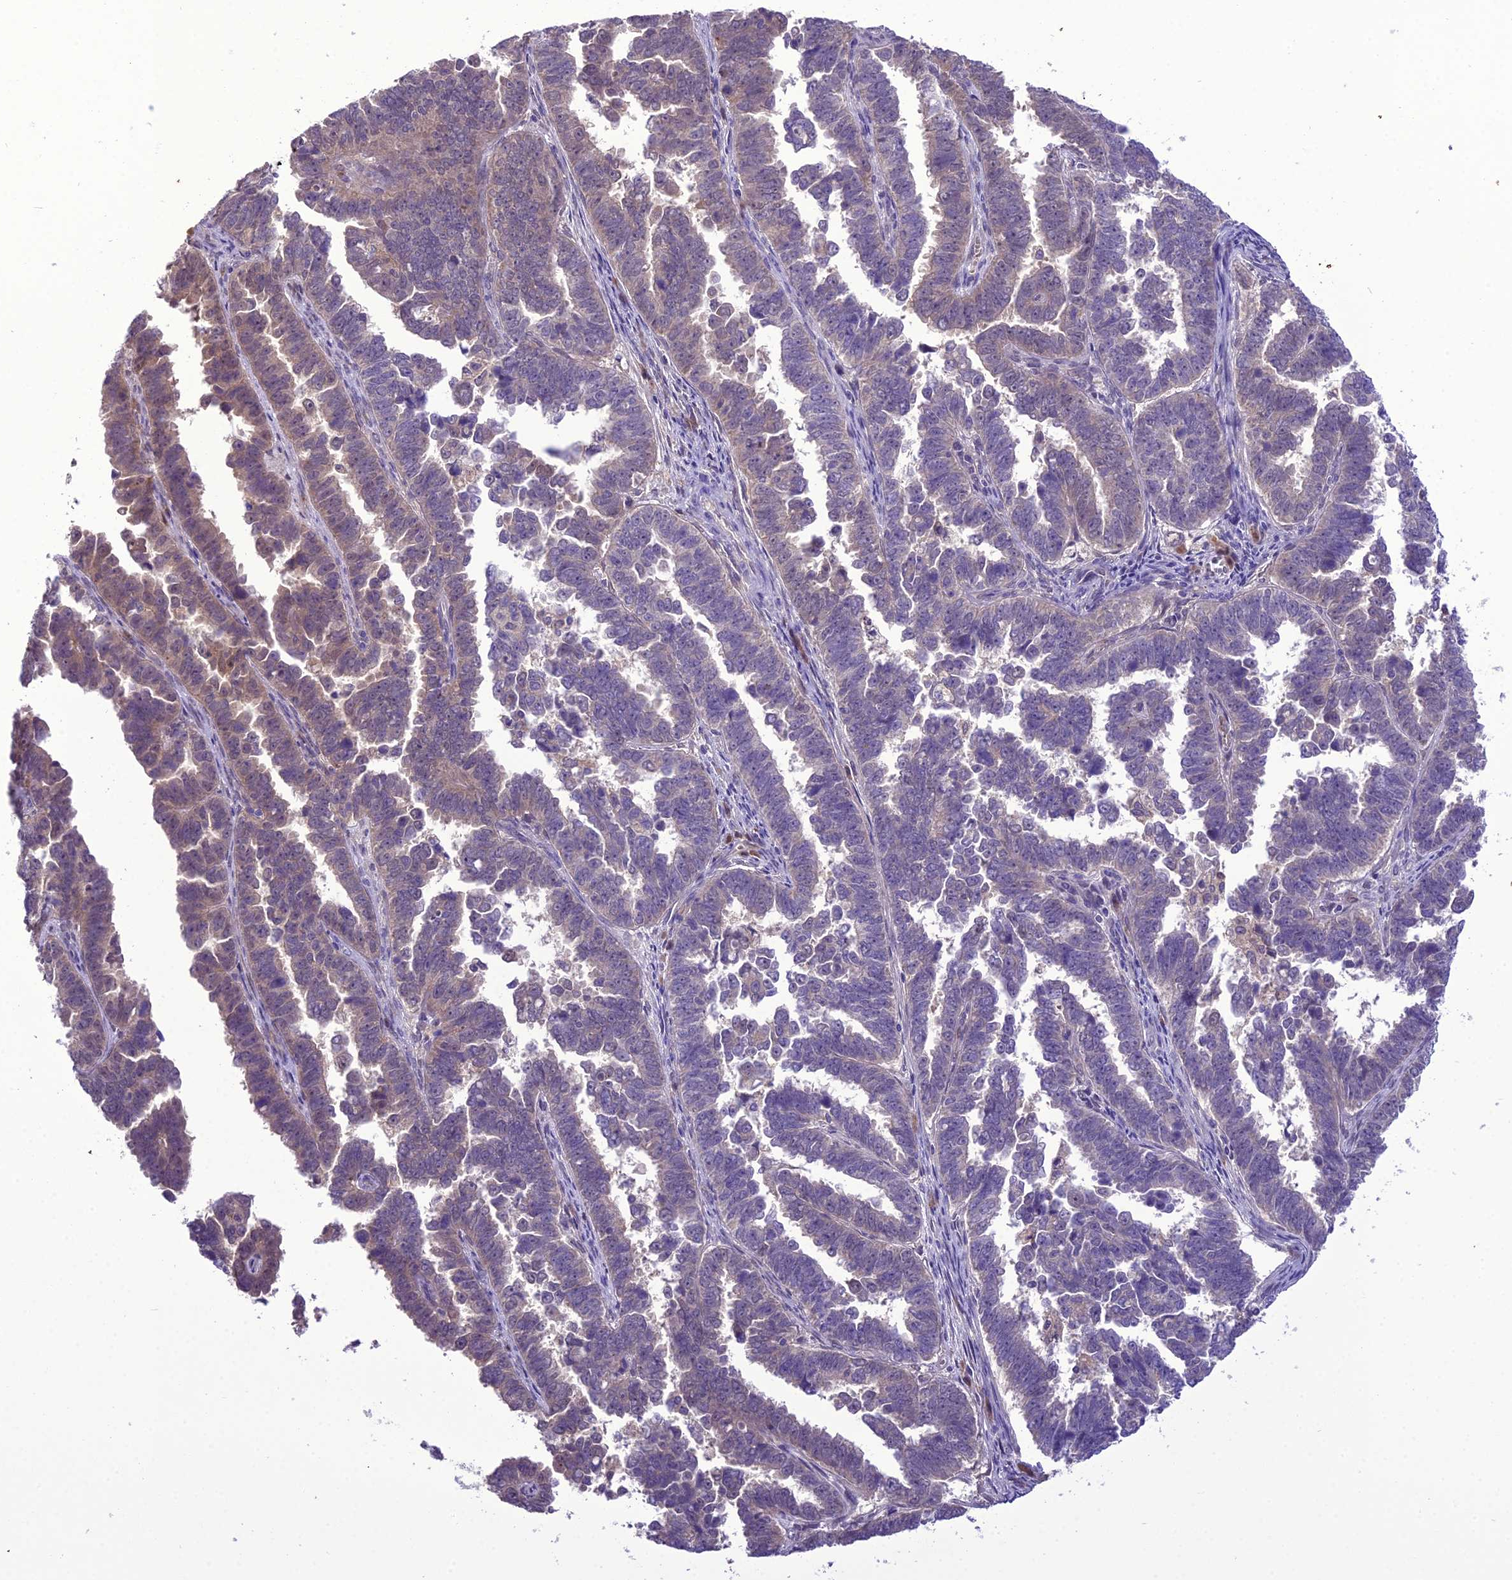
{"staining": {"intensity": "weak", "quantity": "<25%", "location": "cytoplasmic/membranous"}, "tissue": "endometrial cancer", "cell_type": "Tumor cells", "image_type": "cancer", "snomed": [{"axis": "morphology", "description": "Adenocarcinoma, NOS"}, {"axis": "topography", "description": "Endometrium"}], "caption": "Adenocarcinoma (endometrial) stained for a protein using immunohistochemistry demonstrates no positivity tumor cells.", "gene": "BORCS6", "patient": {"sex": "female", "age": 75}}